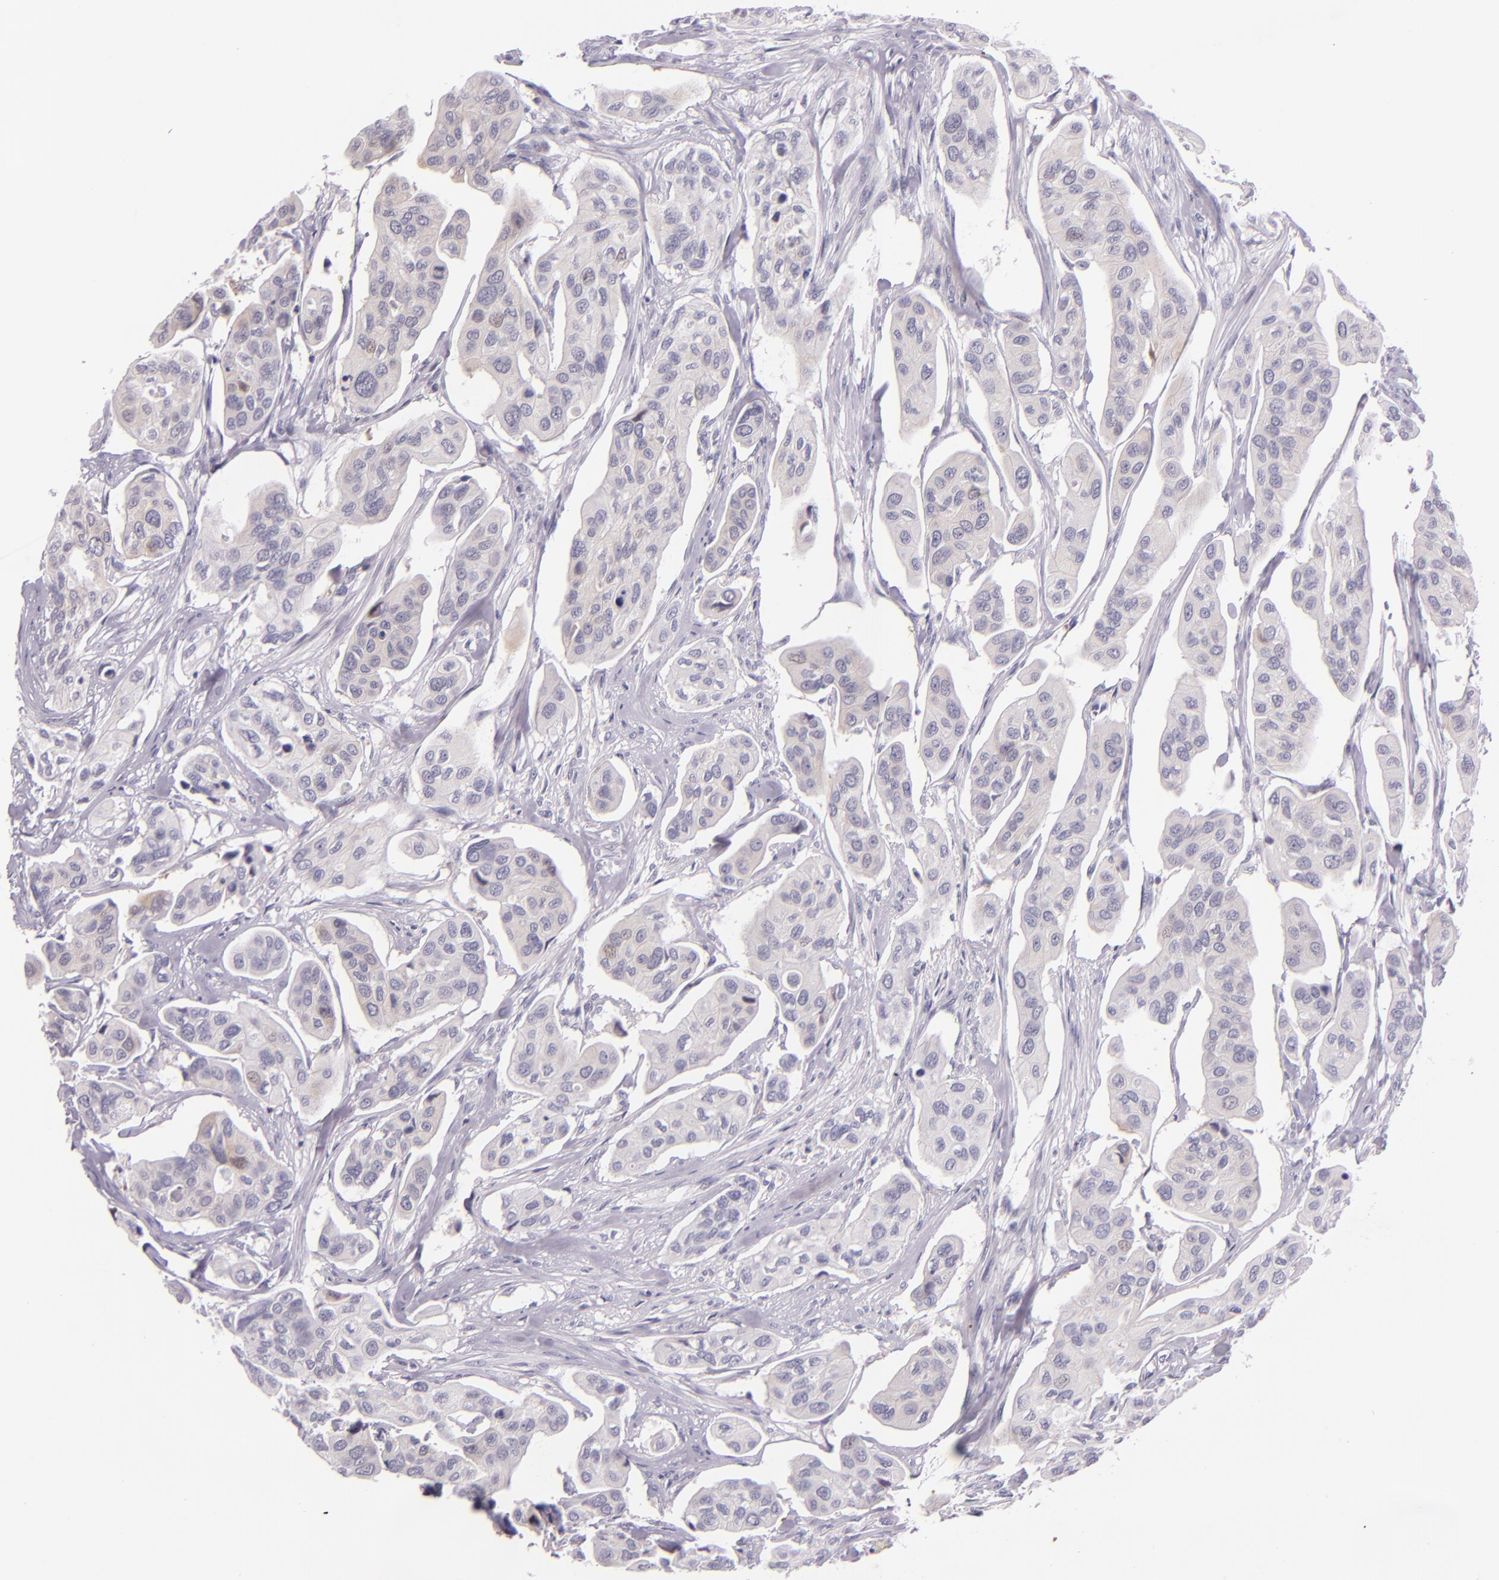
{"staining": {"intensity": "negative", "quantity": "none", "location": "none"}, "tissue": "urothelial cancer", "cell_type": "Tumor cells", "image_type": "cancer", "snomed": [{"axis": "morphology", "description": "Adenocarcinoma, NOS"}, {"axis": "topography", "description": "Urinary bladder"}], "caption": "Tumor cells are negative for brown protein staining in urothelial cancer.", "gene": "HSP90AA1", "patient": {"sex": "male", "age": 61}}